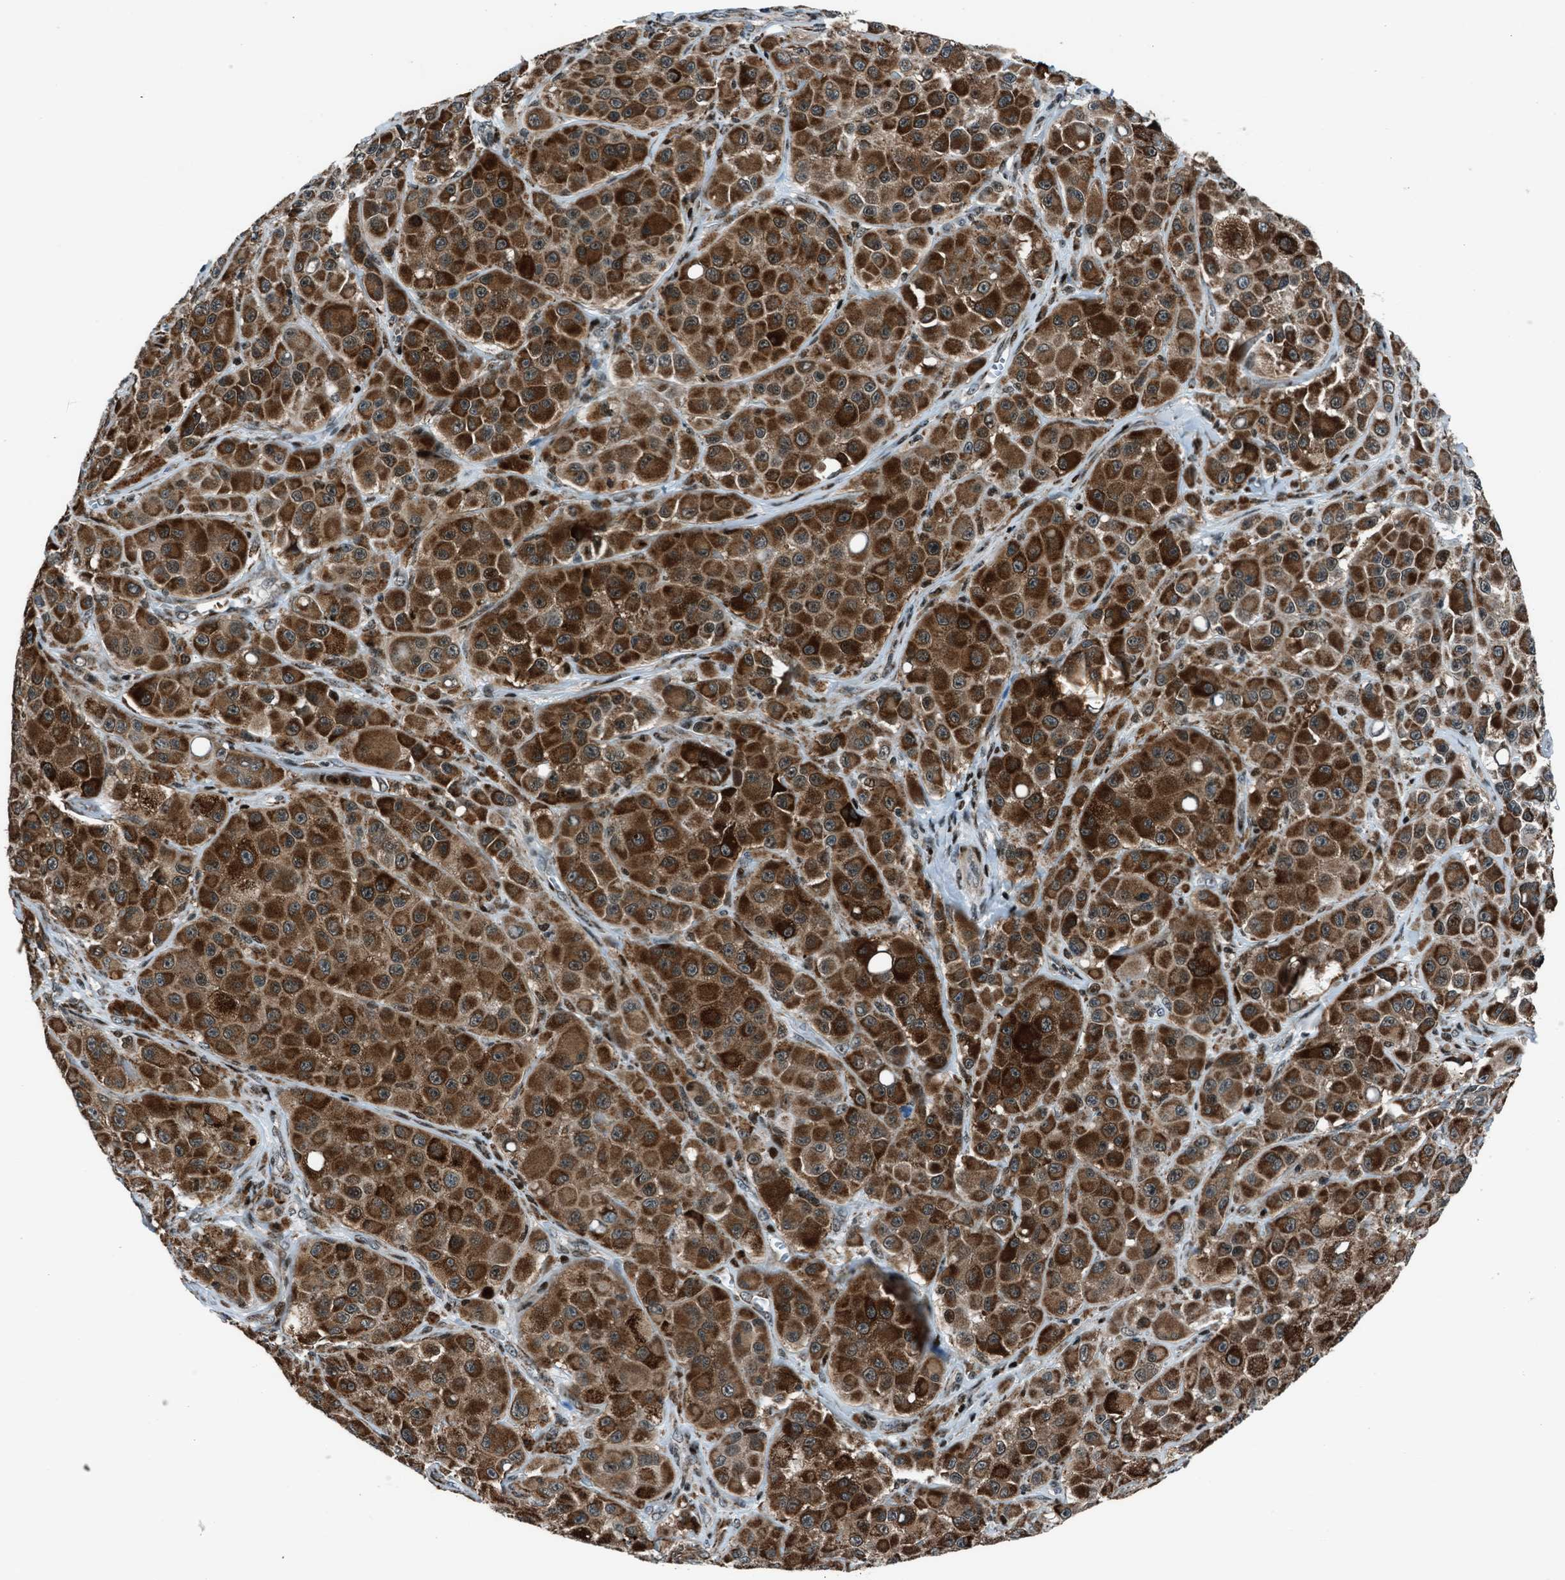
{"staining": {"intensity": "moderate", "quantity": ">75%", "location": "cytoplasmic/membranous"}, "tissue": "melanoma", "cell_type": "Tumor cells", "image_type": "cancer", "snomed": [{"axis": "morphology", "description": "Malignant melanoma, NOS"}, {"axis": "topography", "description": "Skin"}], "caption": "Melanoma was stained to show a protein in brown. There is medium levels of moderate cytoplasmic/membranous staining in about >75% of tumor cells. The staining is performed using DAB brown chromogen to label protein expression. The nuclei are counter-stained blue using hematoxylin.", "gene": "MORC3", "patient": {"sex": "male", "age": 84}}